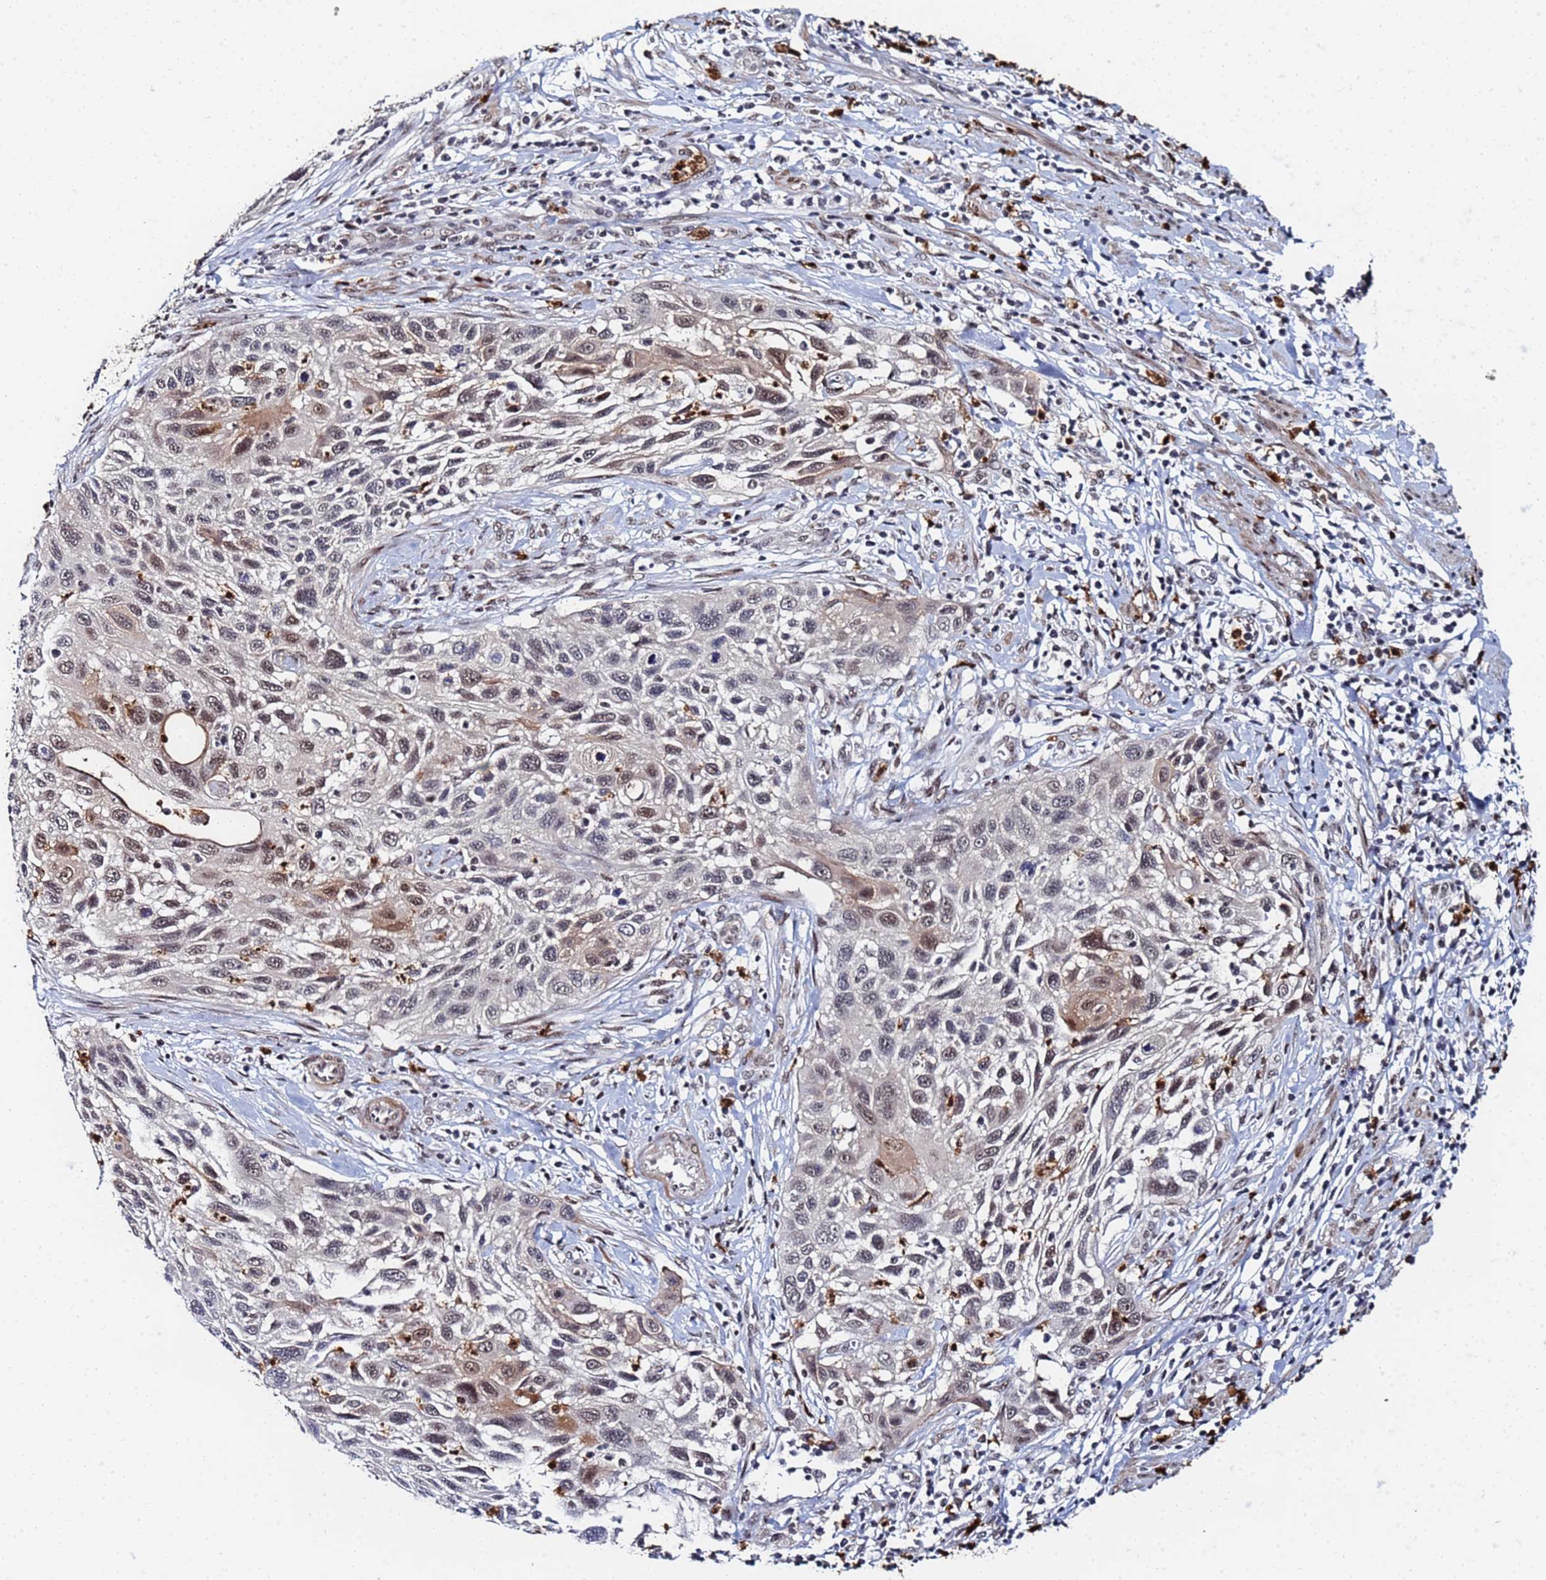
{"staining": {"intensity": "moderate", "quantity": "<25%", "location": "cytoplasmic/membranous,nuclear"}, "tissue": "cervical cancer", "cell_type": "Tumor cells", "image_type": "cancer", "snomed": [{"axis": "morphology", "description": "Squamous cell carcinoma, NOS"}, {"axis": "topography", "description": "Cervix"}], "caption": "Protein expression analysis of squamous cell carcinoma (cervical) shows moderate cytoplasmic/membranous and nuclear positivity in about <25% of tumor cells.", "gene": "MTCL1", "patient": {"sex": "female", "age": 70}}